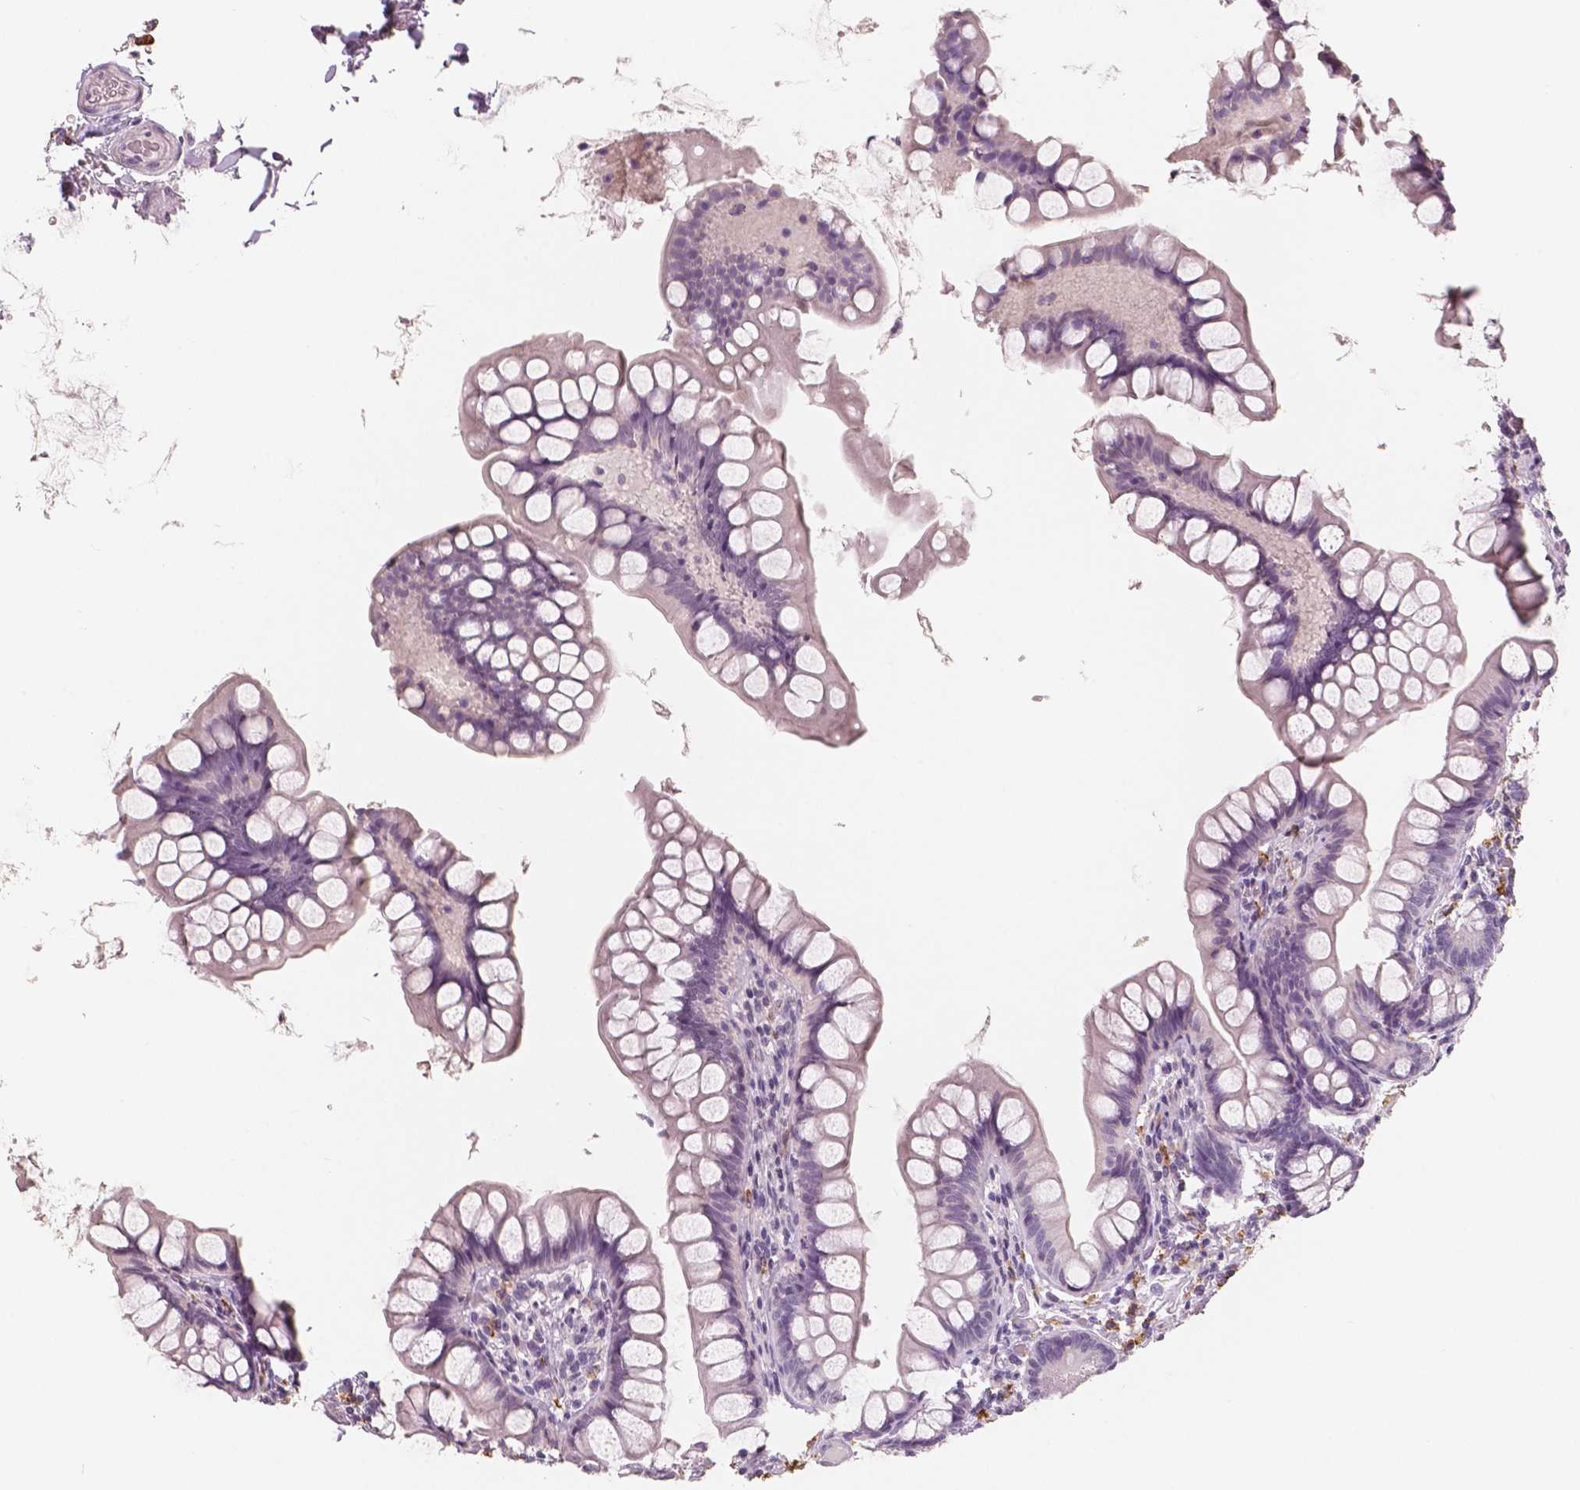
{"staining": {"intensity": "negative", "quantity": "none", "location": "none"}, "tissue": "small intestine", "cell_type": "Glandular cells", "image_type": "normal", "snomed": [{"axis": "morphology", "description": "Normal tissue, NOS"}, {"axis": "topography", "description": "Small intestine"}], "caption": "An image of human small intestine is negative for staining in glandular cells. The staining is performed using DAB brown chromogen with nuclei counter-stained in using hematoxylin.", "gene": "KIT", "patient": {"sex": "male", "age": 70}}